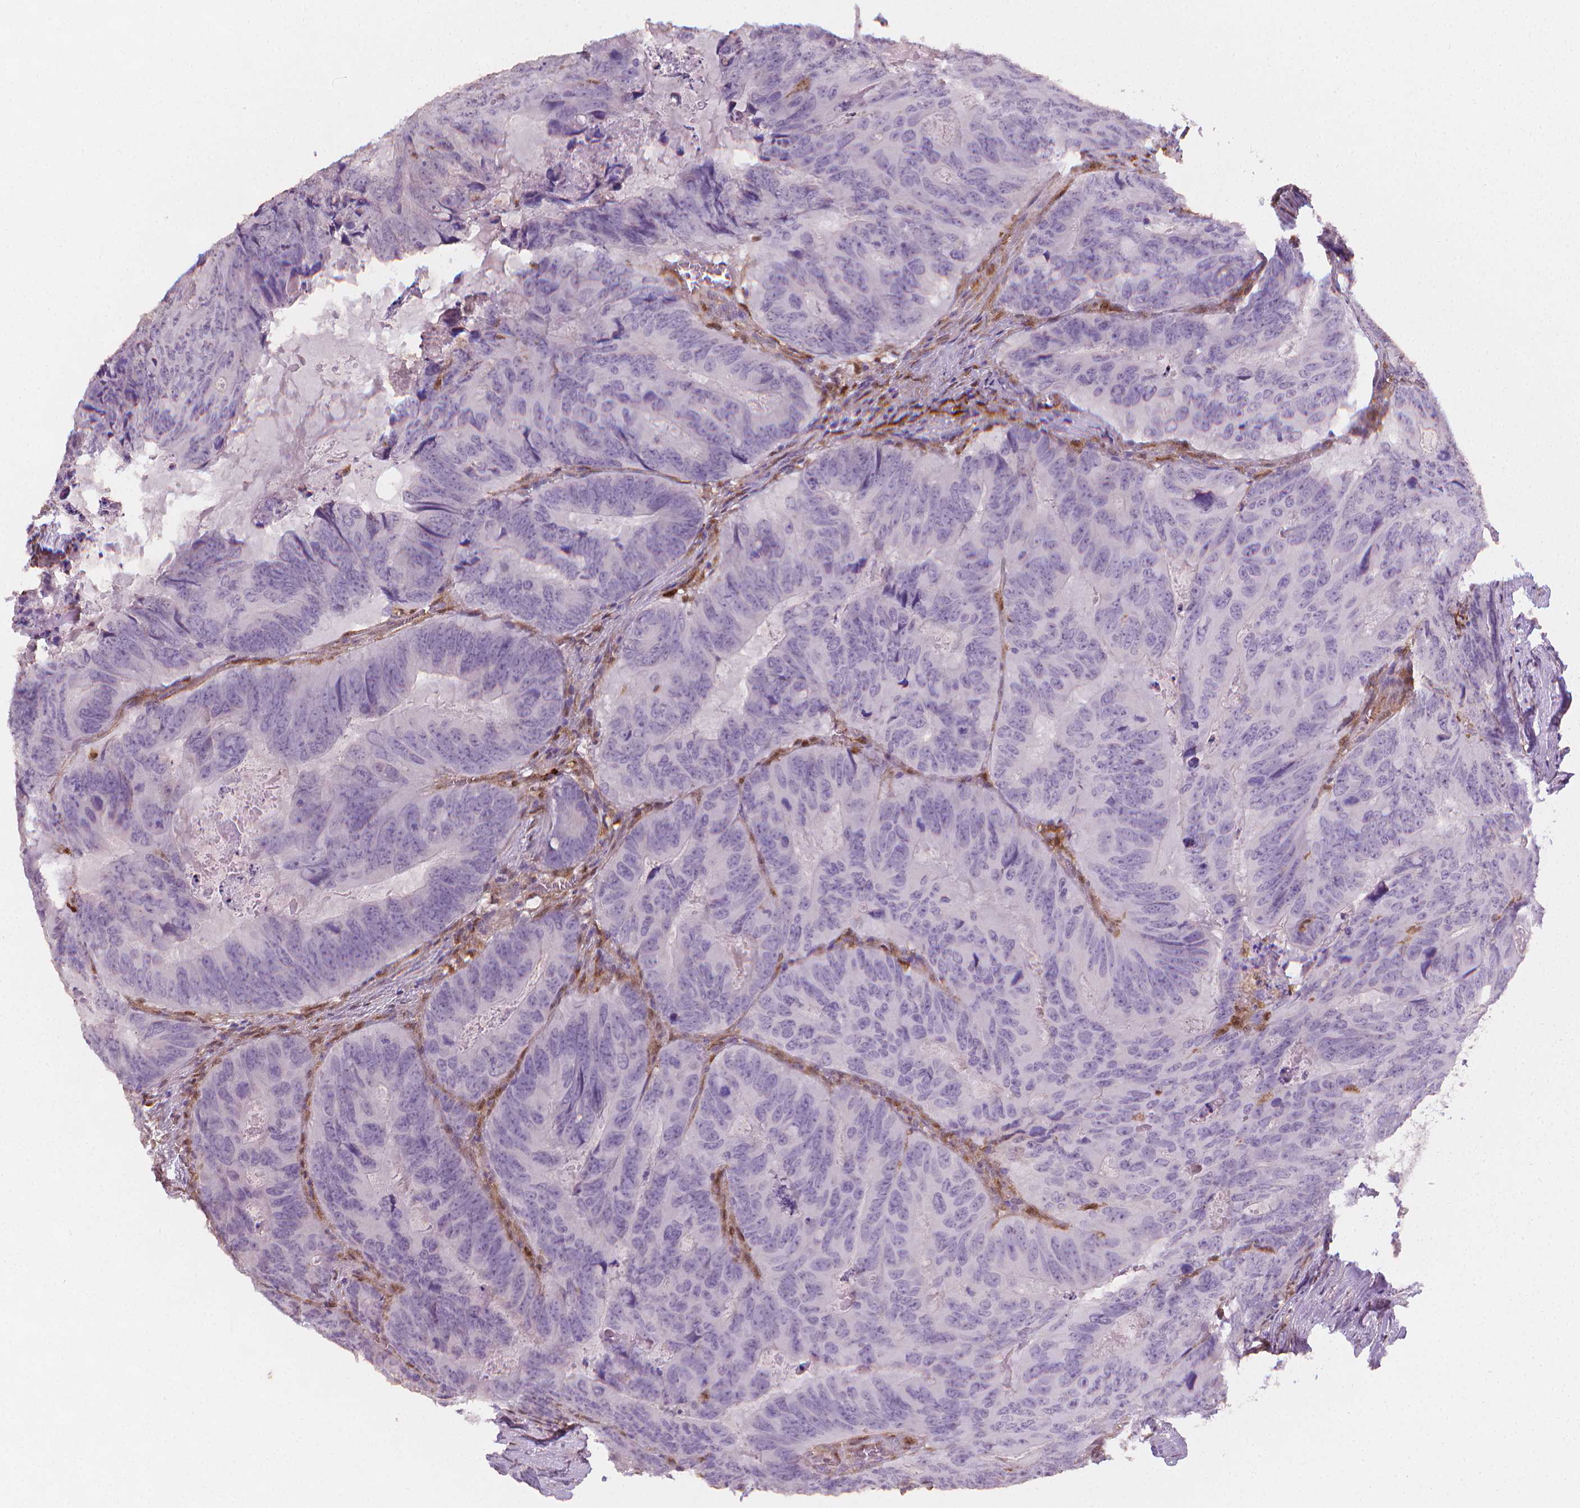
{"staining": {"intensity": "negative", "quantity": "none", "location": "none"}, "tissue": "colorectal cancer", "cell_type": "Tumor cells", "image_type": "cancer", "snomed": [{"axis": "morphology", "description": "Adenocarcinoma, NOS"}, {"axis": "topography", "description": "Colon"}], "caption": "Protein analysis of colorectal cancer (adenocarcinoma) shows no significant expression in tumor cells.", "gene": "TNFAIP2", "patient": {"sex": "male", "age": 79}}